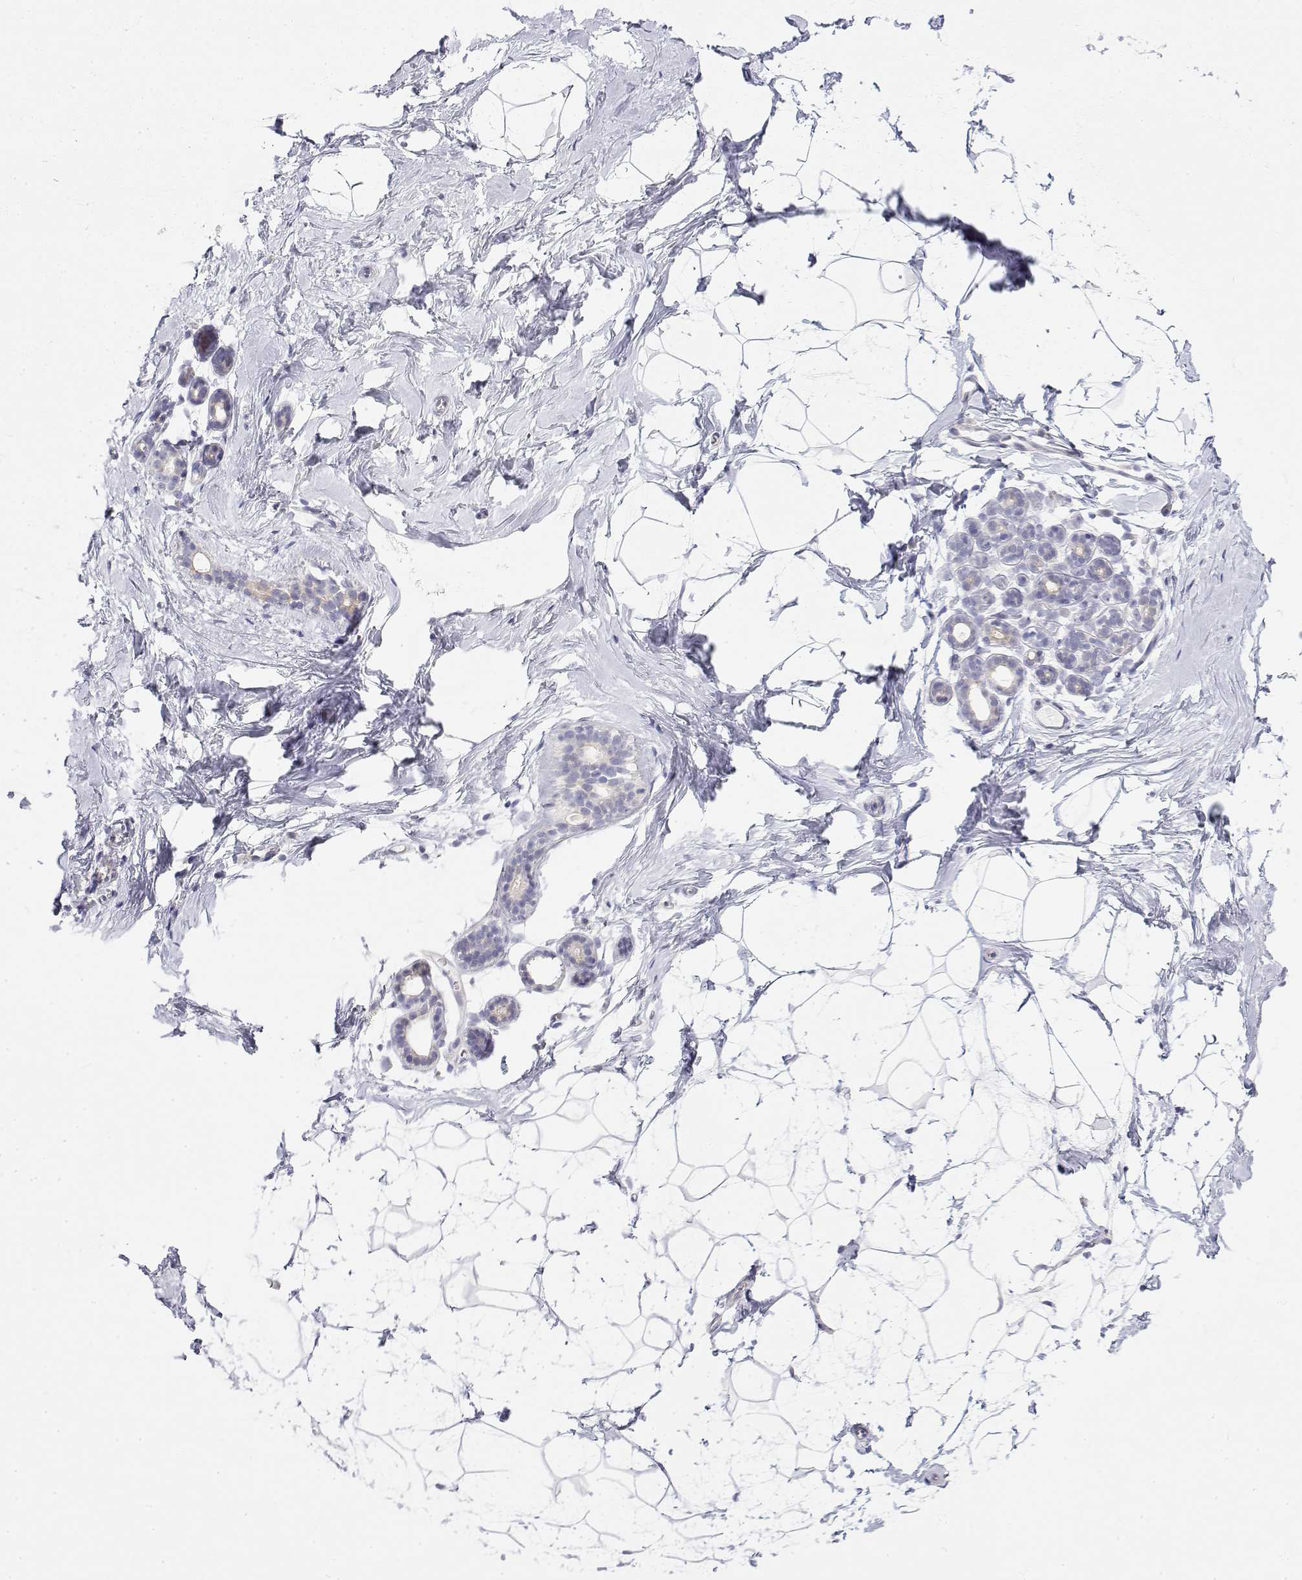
{"staining": {"intensity": "negative", "quantity": "none", "location": "none"}, "tissue": "breast", "cell_type": "Adipocytes", "image_type": "normal", "snomed": [{"axis": "morphology", "description": "Normal tissue, NOS"}, {"axis": "topography", "description": "Breast"}], "caption": "IHC image of benign human breast stained for a protein (brown), which demonstrates no positivity in adipocytes.", "gene": "MISP", "patient": {"sex": "female", "age": 32}}